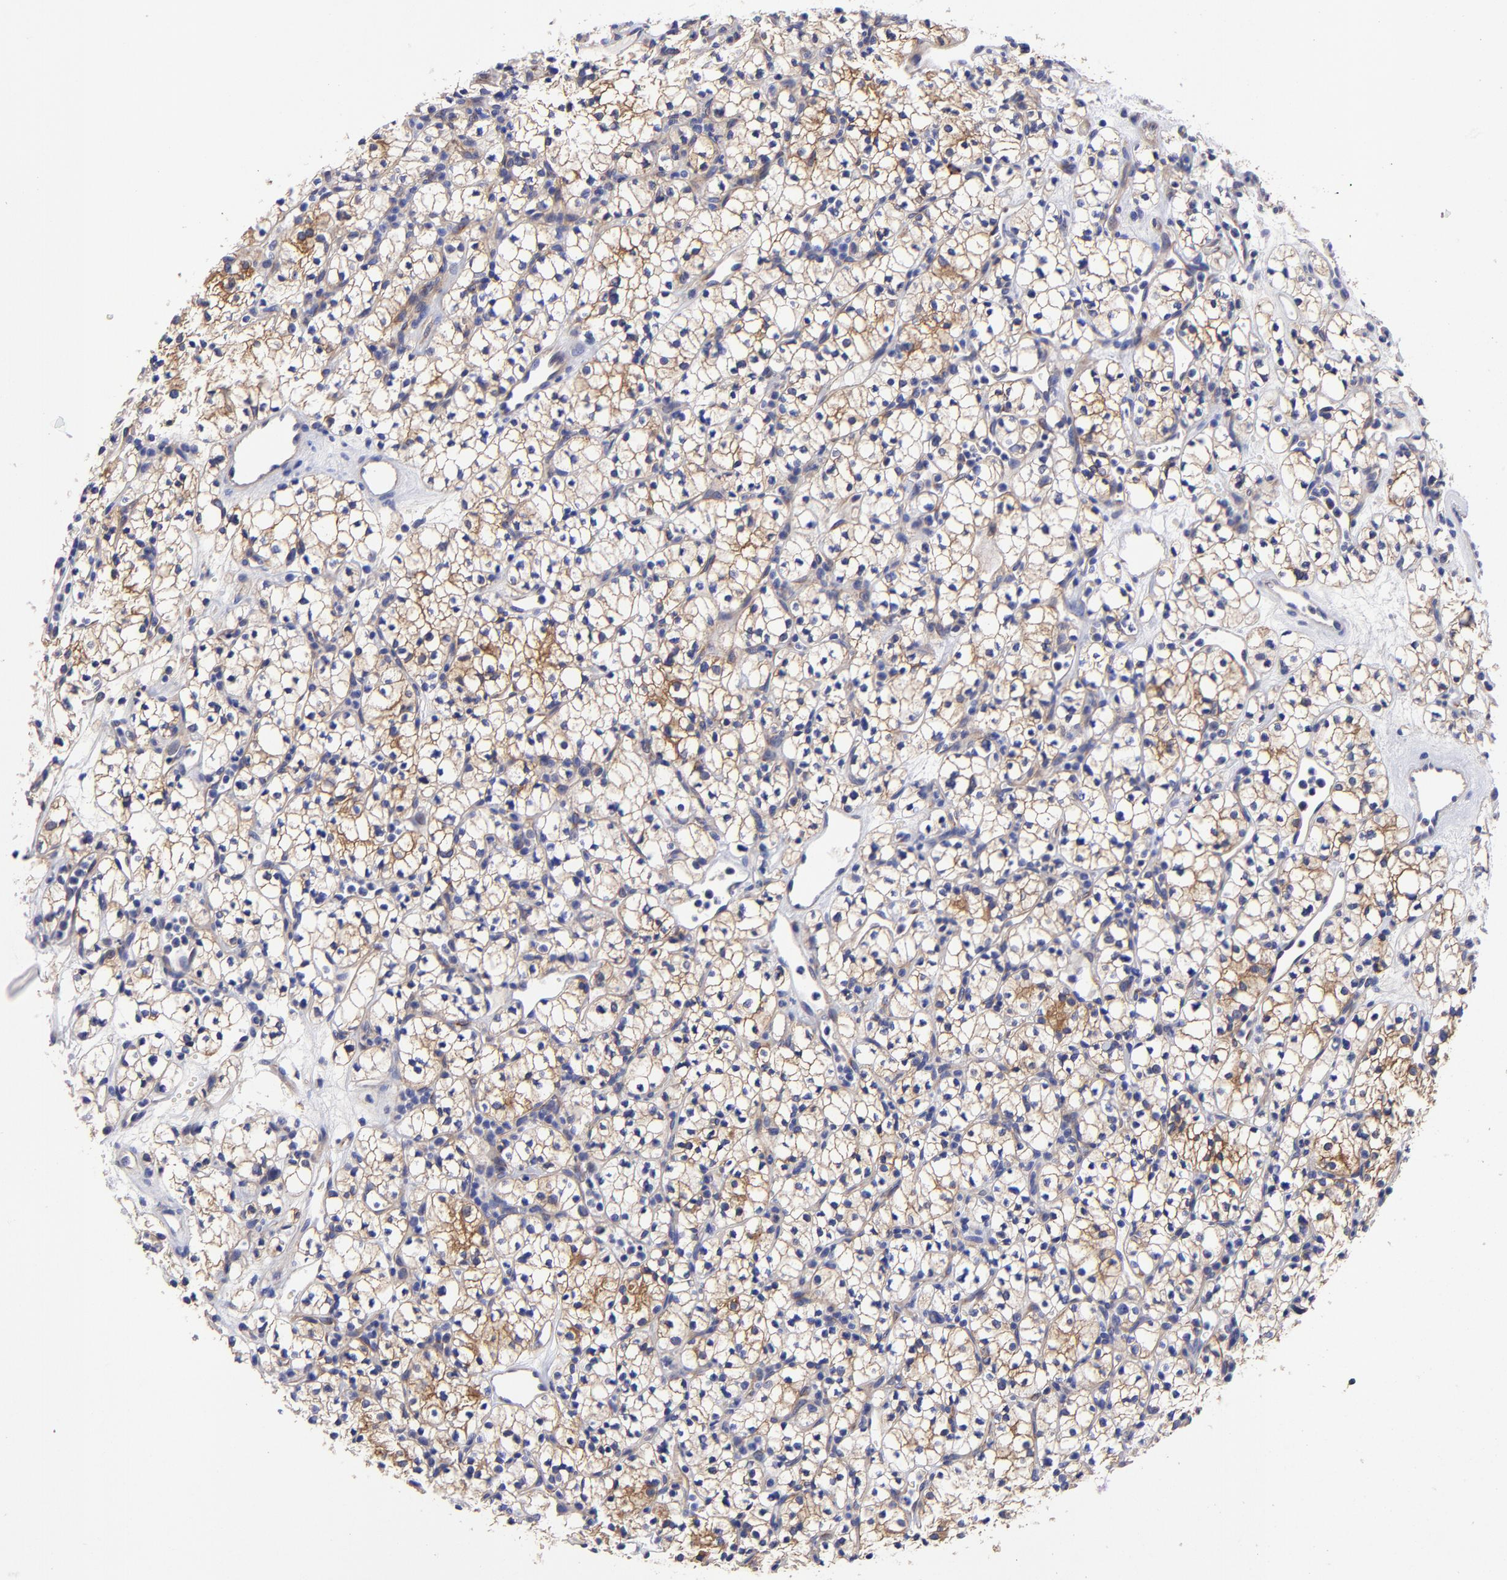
{"staining": {"intensity": "moderate", "quantity": "<25%", "location": "cytoplasmic/membranous"}, "tissue": "renal cancer", "cell_type": "Tumor cells", "image_type": "cancer", "snomed": [{"axis": "morphology", "description": "Adenocarcinoma, NOS"}, {"axis": "topography", "description": "Kidney"}], "caption": "Immunohistochemistry (IHC) histopathology image of neoplastic tissue: human renal adenocarcinoma stained using immunohistochemistry (IHC) displays low levels of moderate protein expression localized specifically in the cytoplasmic/membranous of tumor cells, appearing as a cytoplasmic/membranous brown color.", "gene": "PPFIBP1", "patient": {"sex": "male", "age": 59}}